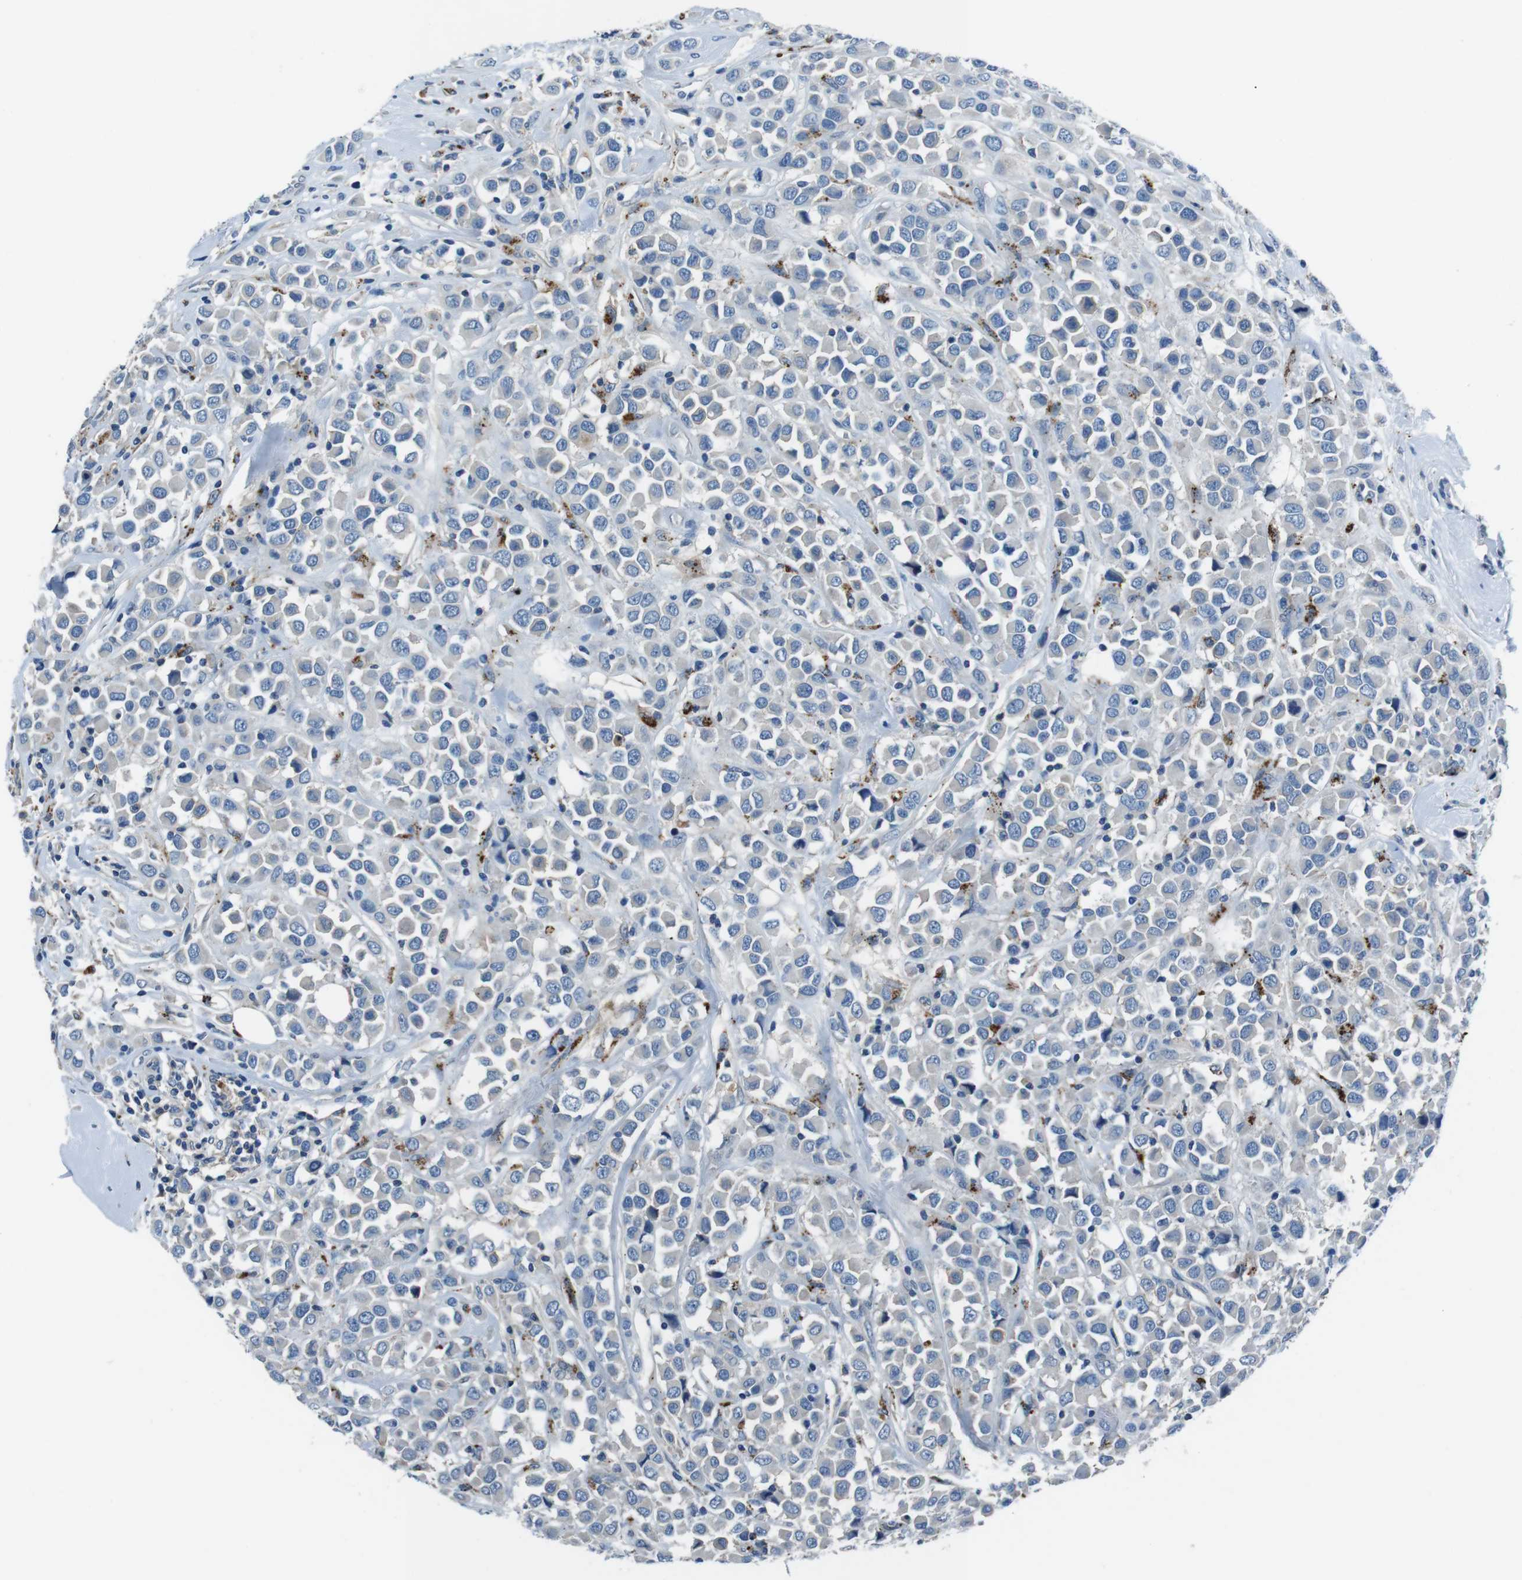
{"staining": {"intensity": "negative", "quantity": "none", "location": "none"}, "tissue": "breast cancer", "cell_type": "Tumor cells", "image_type": "cancer", "snomed": [{"axis": "morphology", "description": "Duct carcinoma"}, {"axis": "topography", "description": "Breast"}], "caption": "Immunohistochemical staining of human breast cancer reveals no significant positivity in tumor cells.", "gene": "TULP3", "patient": {"sex": "female", "age": 61}}